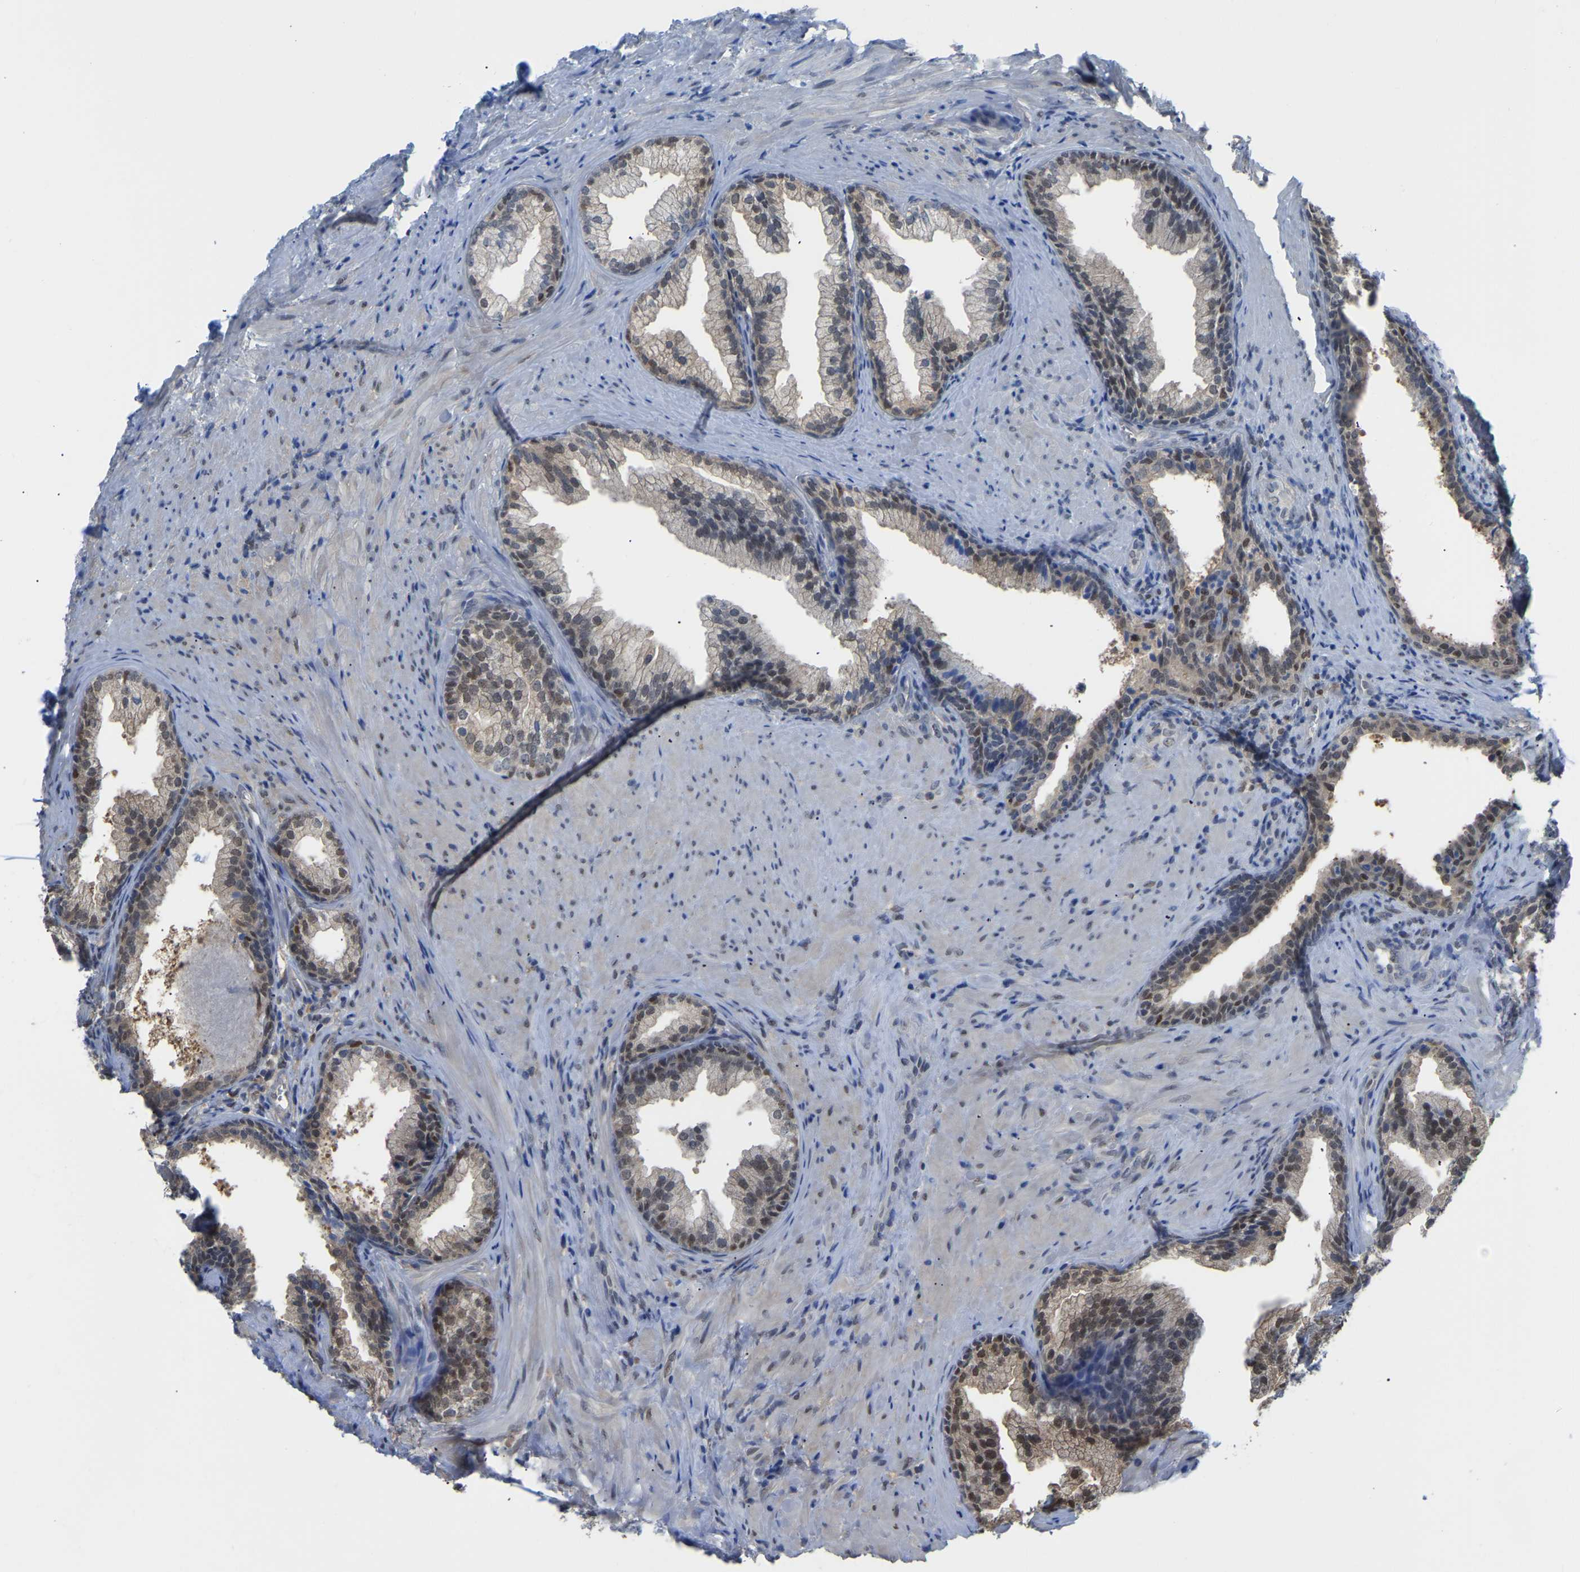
{"staining": {"intensity": "moderate", "quantity": "25%-75%", "location": "cytoplasmic/membranous,nuclear"}, "tissue": "prostate", "cell_type": "Glandular cells", "image_type": "normal", "snomed": [{"axis": "morphology", "description": "Normal tissue, NOS"}, {"axis": "topography", "description": "Prostate"}], "caption": "A high-resolution image shows immunohistochemistry staining of normal prostate, which exhibits moderate cytoplasmic/membranous,nuclear staining in approximately 25%-75% of glandular cells.", "gene": "KLRG2", "patient": {"sex": "male", "age": 76}}